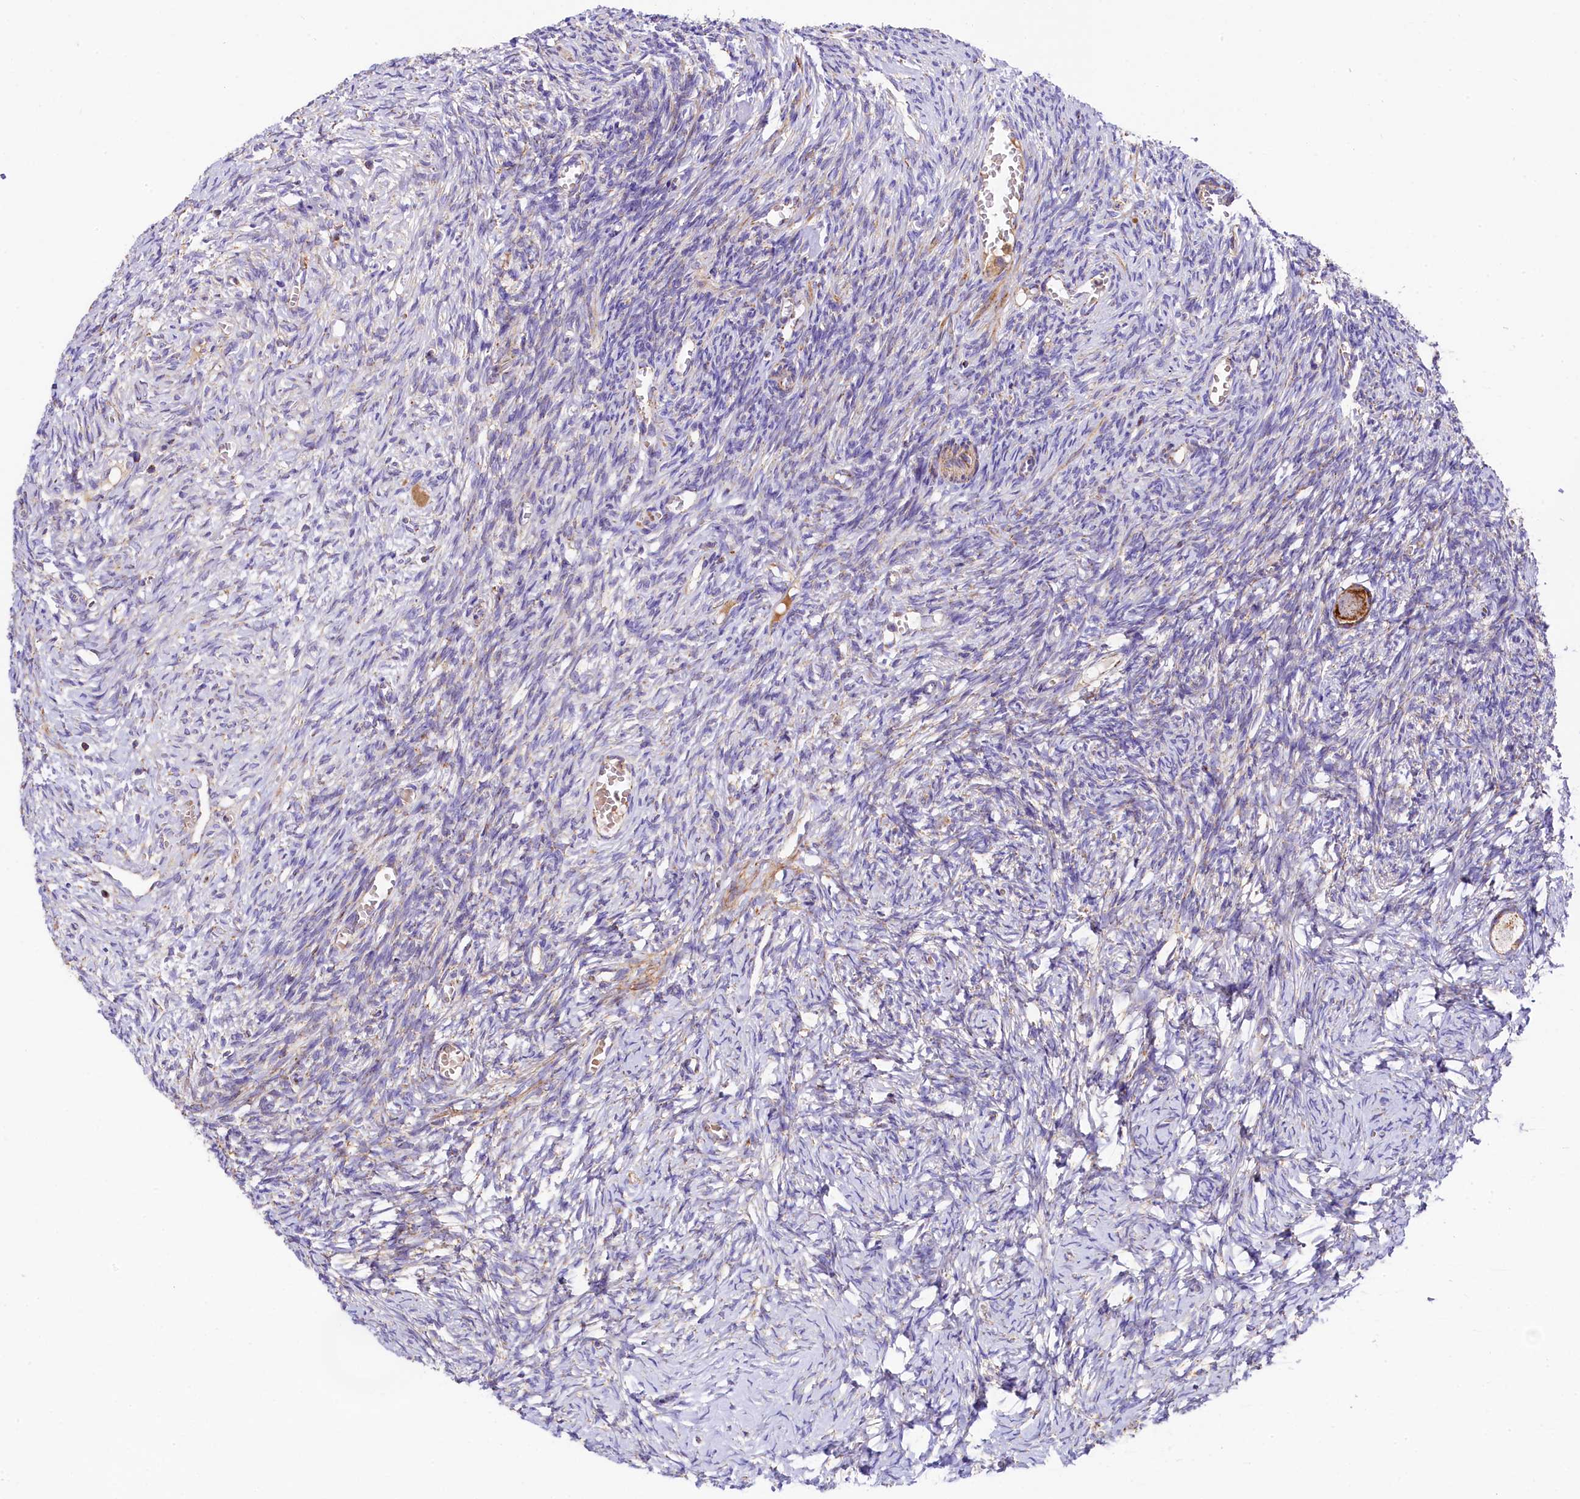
{"staining": {"intensity": "moderate", "quantity": ">75%", "location": "cytoplasmic/membranous"}, "tissue": "ovary", "cell_type": "Follicle cells", "image_type": "normal", "snomed": [{"axis": "morphology", "description": "Normal tissue, NOS"}, {"axis": "topography", "description": "Ovary"}], "caption": "Protein analysis of benign ovary shows moderate cytoplasmic/membranous positivity in about >75% of follicle cells. The staining was performed using DAB, with brown indicating positive protein expression. Nuclei are stained blue with hematoxylin.", "gene": "CLYBL", "patient": {"sex": "female", "age": 27}}